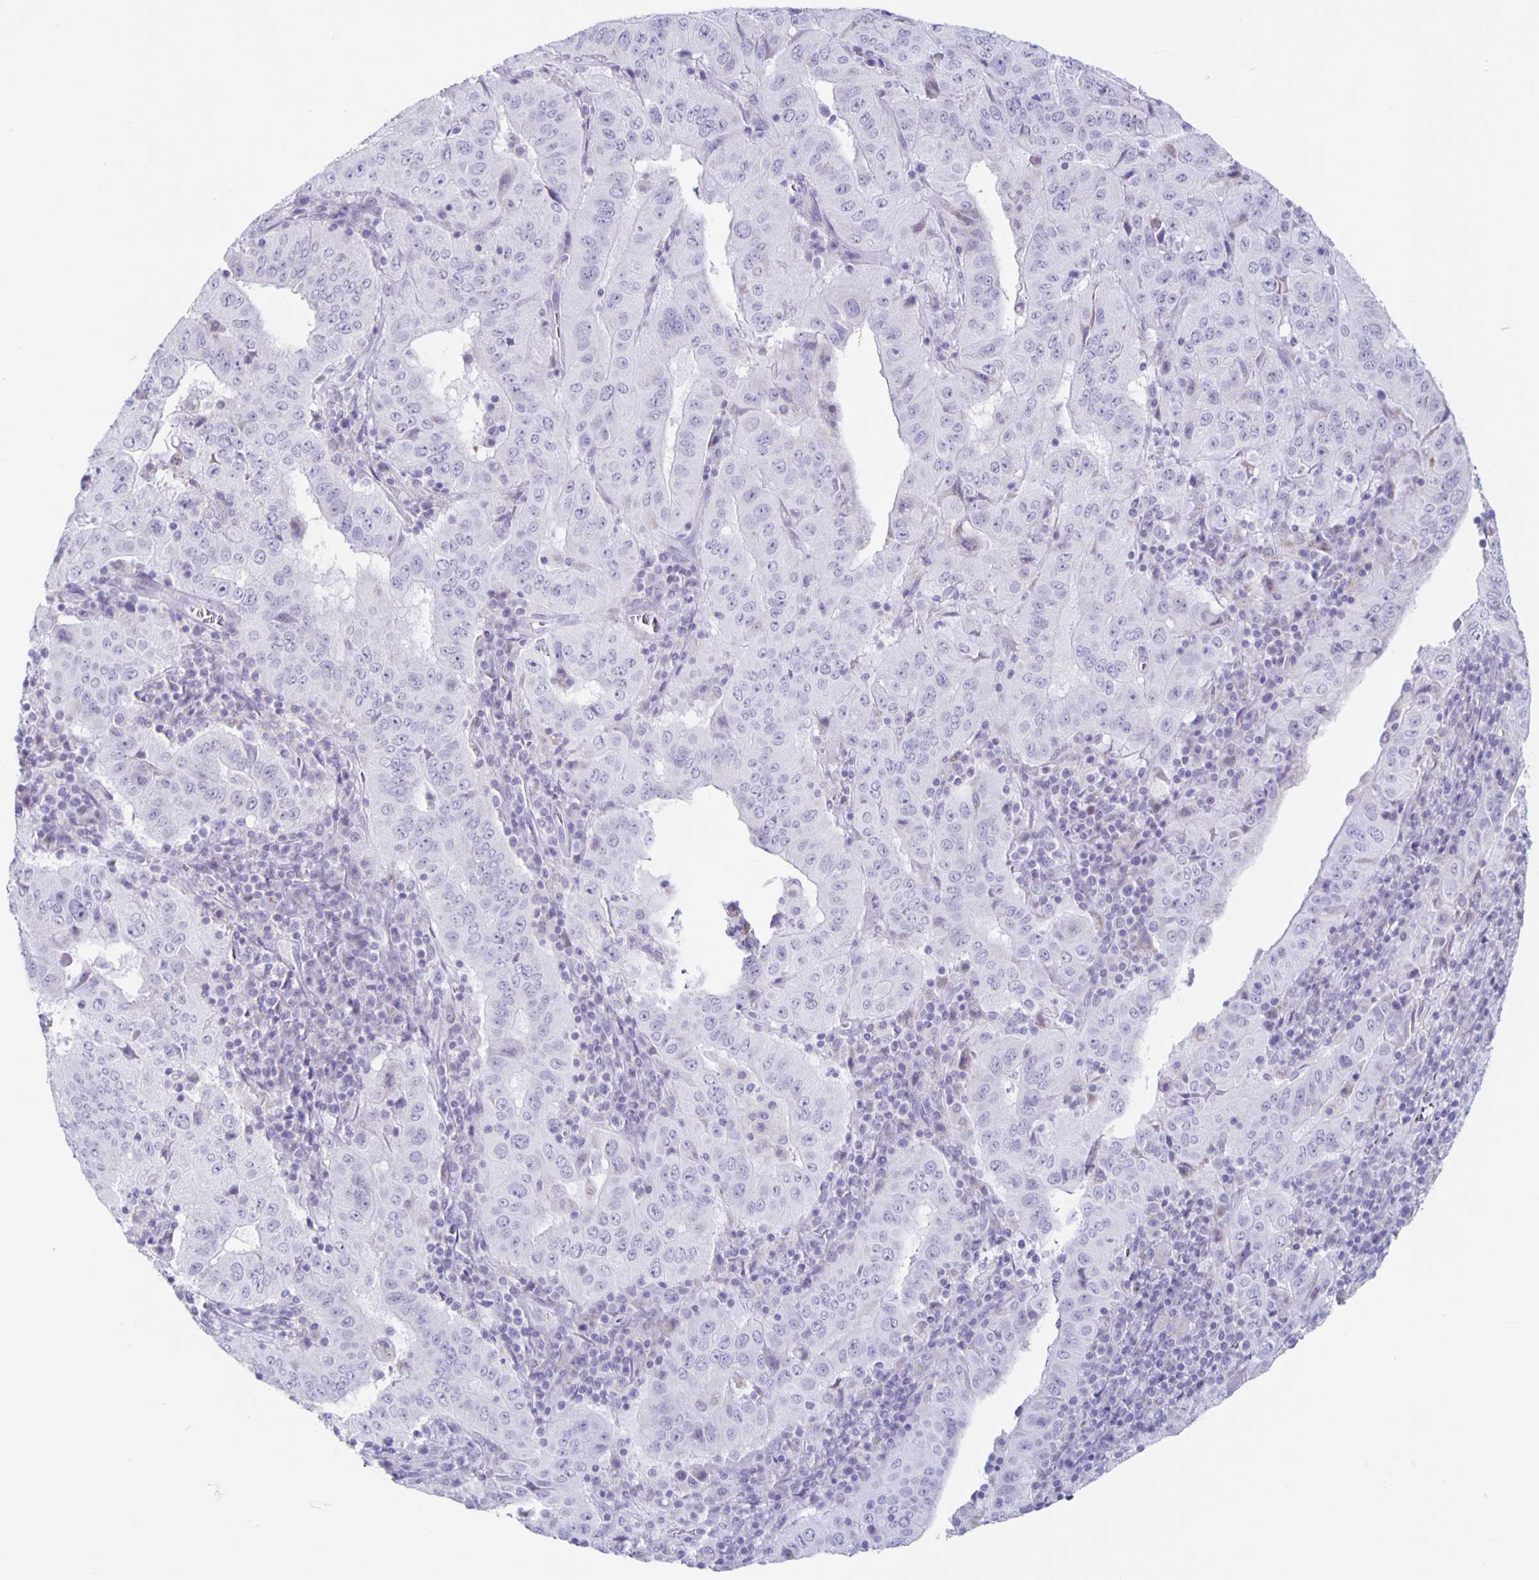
{"staining": {"intensity": "negative", "quantity": "none", "location": "none"}, "tissue": "pancreatic cancer", "cell_type": "Tumor cells", "image_type": "cancer", "snomed": [{"axis": "morphology", "description": "Adenocarcinoma, NOS"}, {"axis": "topography", "description": "Pancreas"}], "caption": "High magnification brightfield microscopy of pancreatic cancer (adenocarcinoma) stained with DAB (3,3'-diaminobenzidine) (brown) and counterstained with hematoxylin (blue): tumor cells show no significant positivity. (Brightfield microscopy of DAB immunohistochemistry (IHC) at high magnification).", "gene": "CT45A5", "patient": {"sex": "male", "age": 63}}